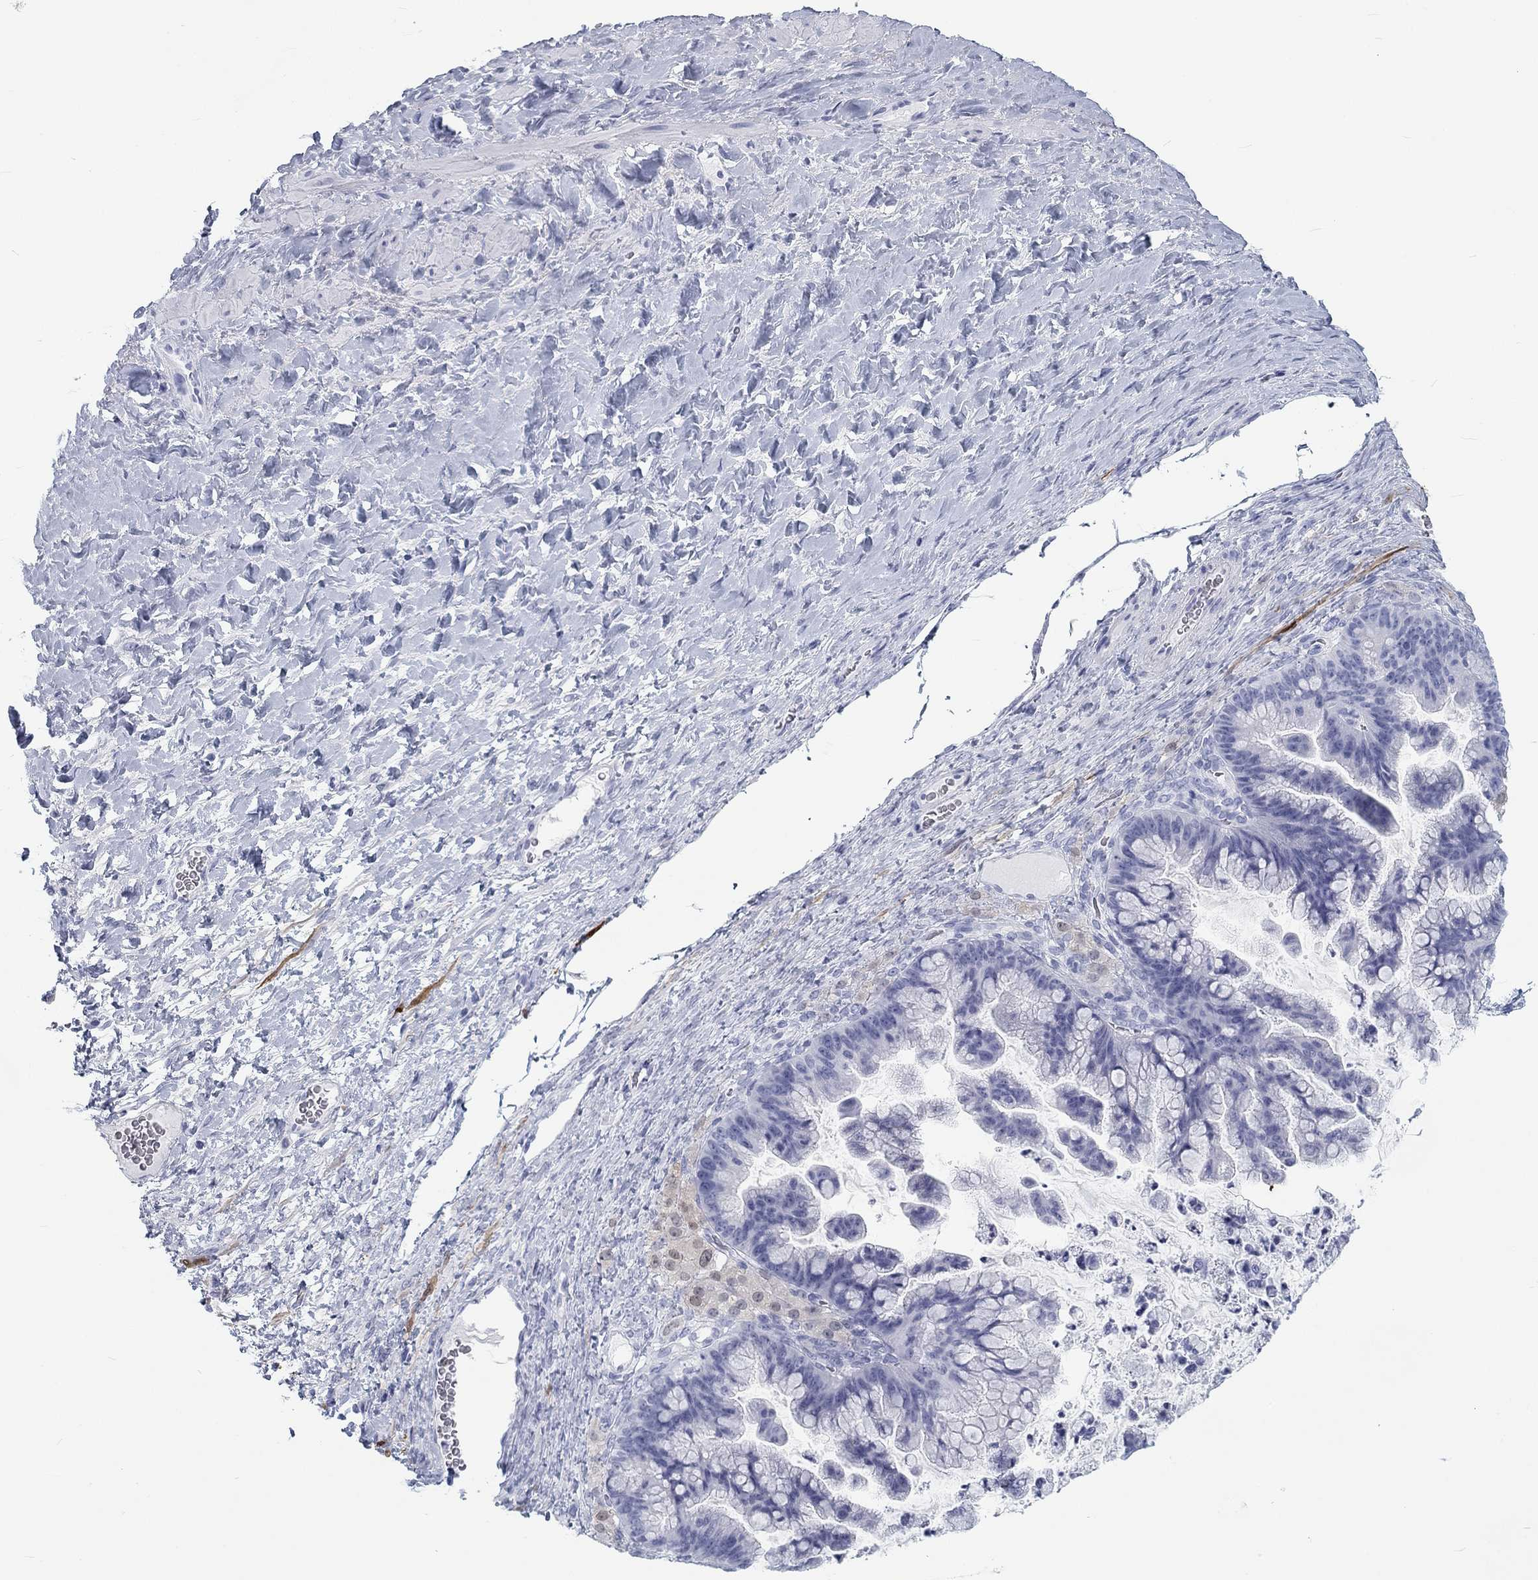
{"staining": {"intensity": "negative", "quantity": "none", "location": "none"}, "tissue": "ovarian cancer", "cell_type": "Tumor cells", "image_type": "cancer", "snomed": [{"axis": "morphology", "description": "Cystadenocarcinoma, mucinous, NOS"}, {"axis": "topography", "description": "Ovary"}], "caption": "Tumor cells show no significant expression in mucinous cystadenocarcinoma (ovarian). (DAB (3,3'-diaminobenzidine) immunohistochemistry (IHC) with hematoxylin counter stain).", "gene": "CALB1", "patient": {"sex": "female", "age": 67}}